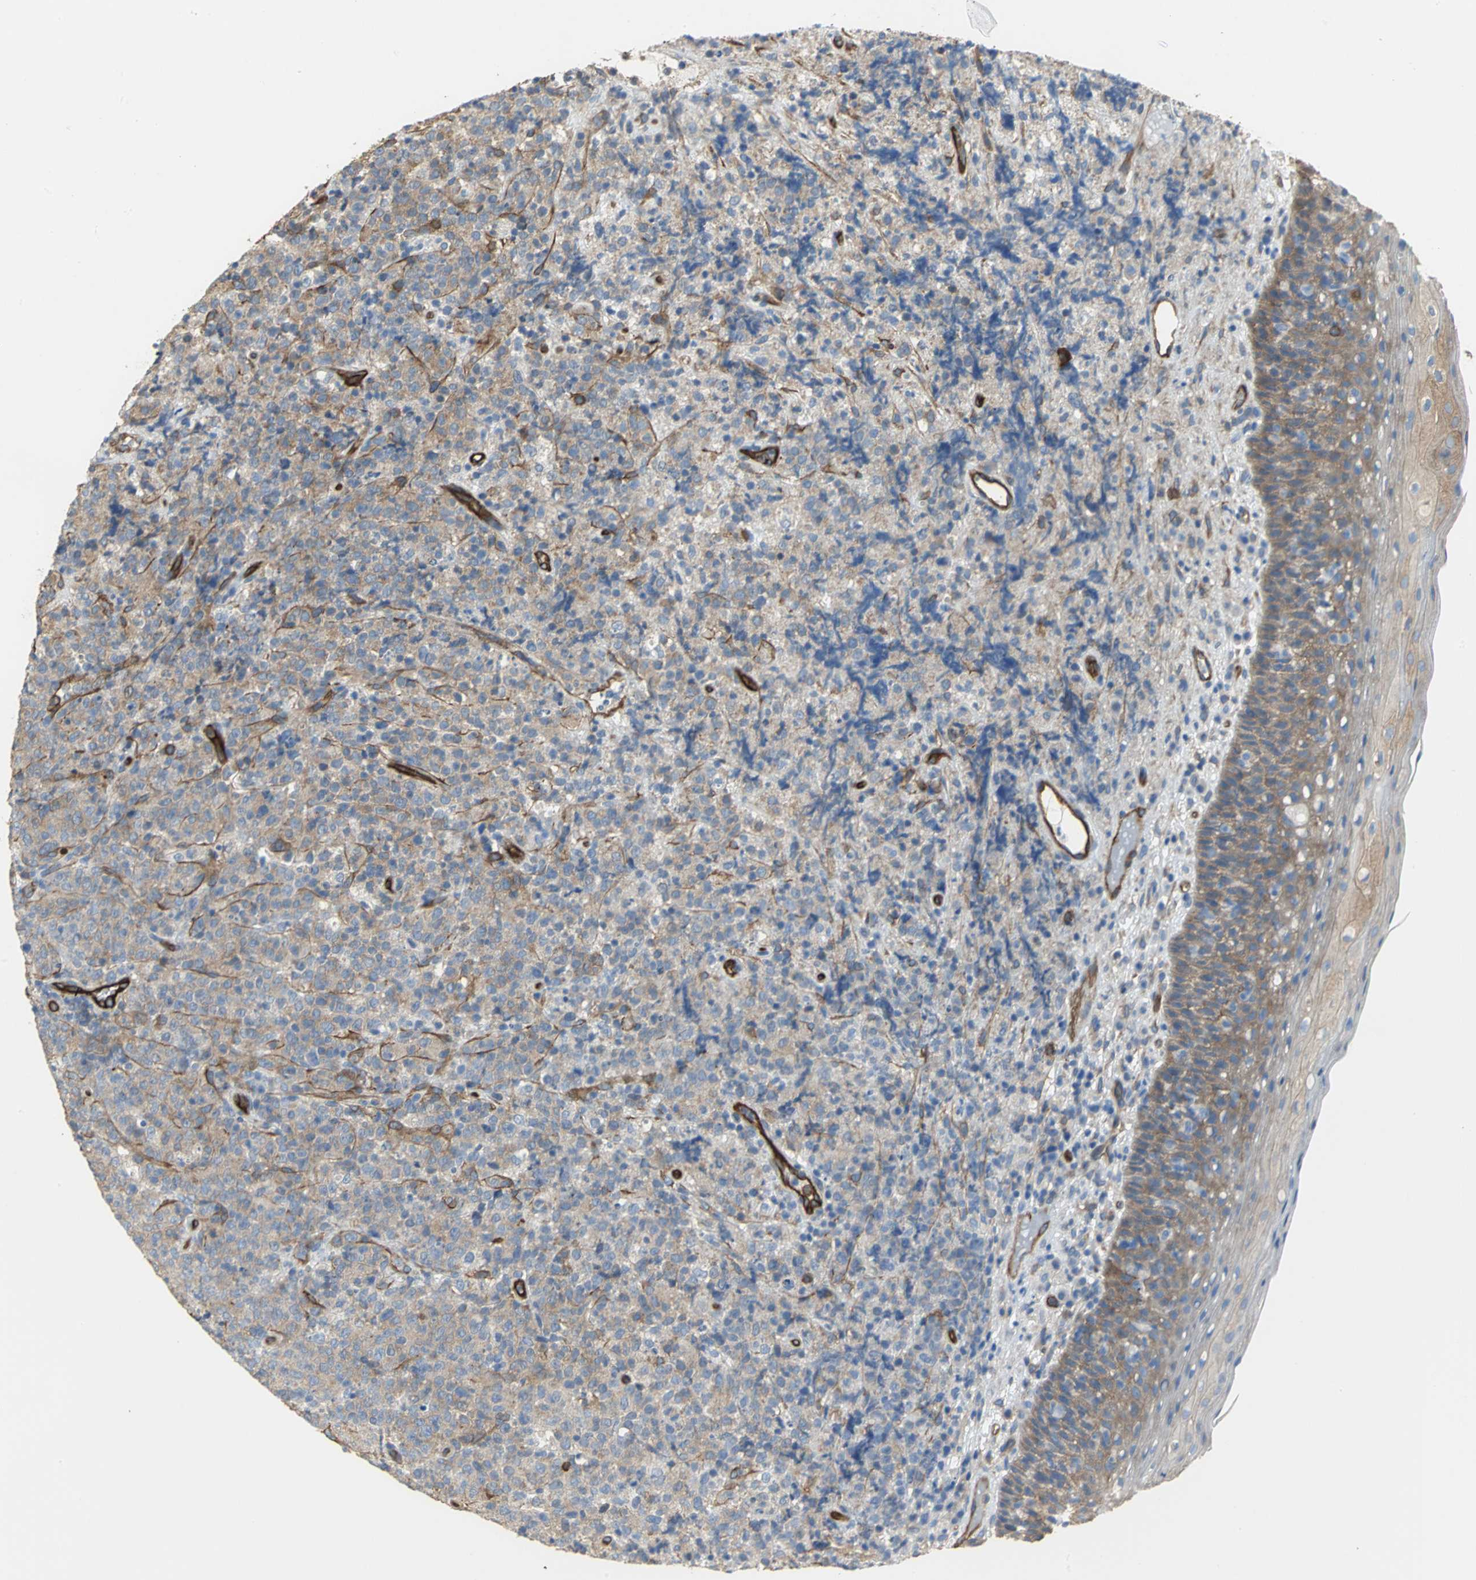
{"staining": {"intensity": "negative", "quantity": "none", "location": "none"}, "tissue": "lymphoma", "cell_type": "Tumor cells", "image_type": "cancer", "snomed": [{"axis": "morphology", "description": "Malignant lymphoma, non-Hodgkin's type, High grade"}, {"axis": "topography", "description": "Tonsil"}], "caption": "DAB immunohistochemical staining of lymphoma exhibits no significant positivity in tumor cells. Brightfield microscopy of immunohistochemistry stained with DAB (brown) and hematoxylin (blue), captured at high magnification.", "gene": "FLNB", "patient": {"sex": "female", "age": 36}}